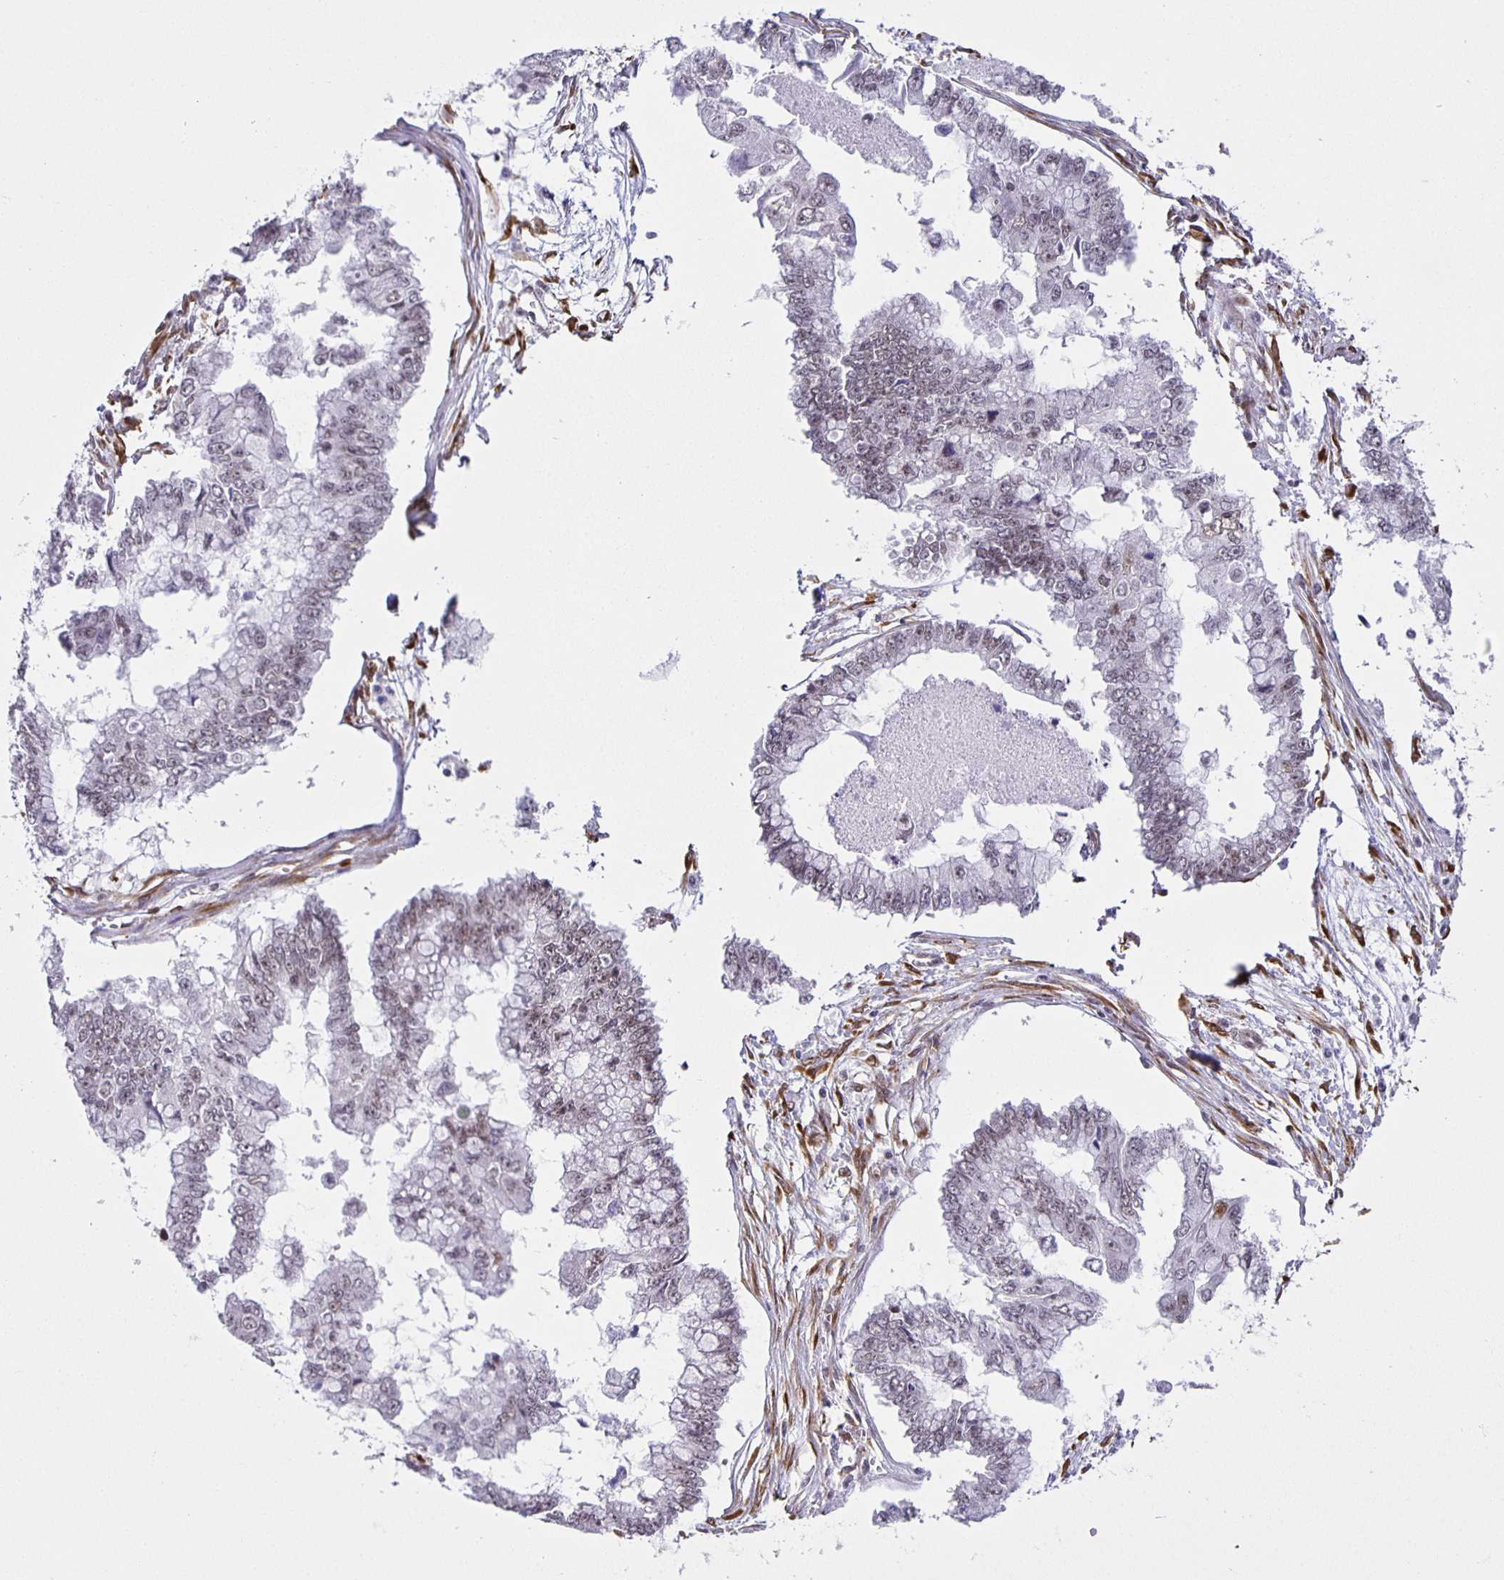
{"staining": {"intensity": "weak", "quantity": "25%-75%", "location": "nuclear"}, "tissue": "ovarian cancer", "cell_type": "Tumor cells", "image_type": "cancer", "snomed": [{"axis": "morphology", "description": "Cystadenocarcinoma, mucinous, NOS"}, {"axis": "topography", "description": "Ovary"}], "caption": "High-magnification brightfield microscopy of ovarian mucinous cystadenocarcinoma stained with DAB (brown) and counterstained with hematoxylin (blue). tumor cells exhibit weak nuclear expression is present in about25%-75% of cells. Nuclei are stained in blue.", "gene": "ZRANB2", "patient": {"sex": "female", "age": 72}}